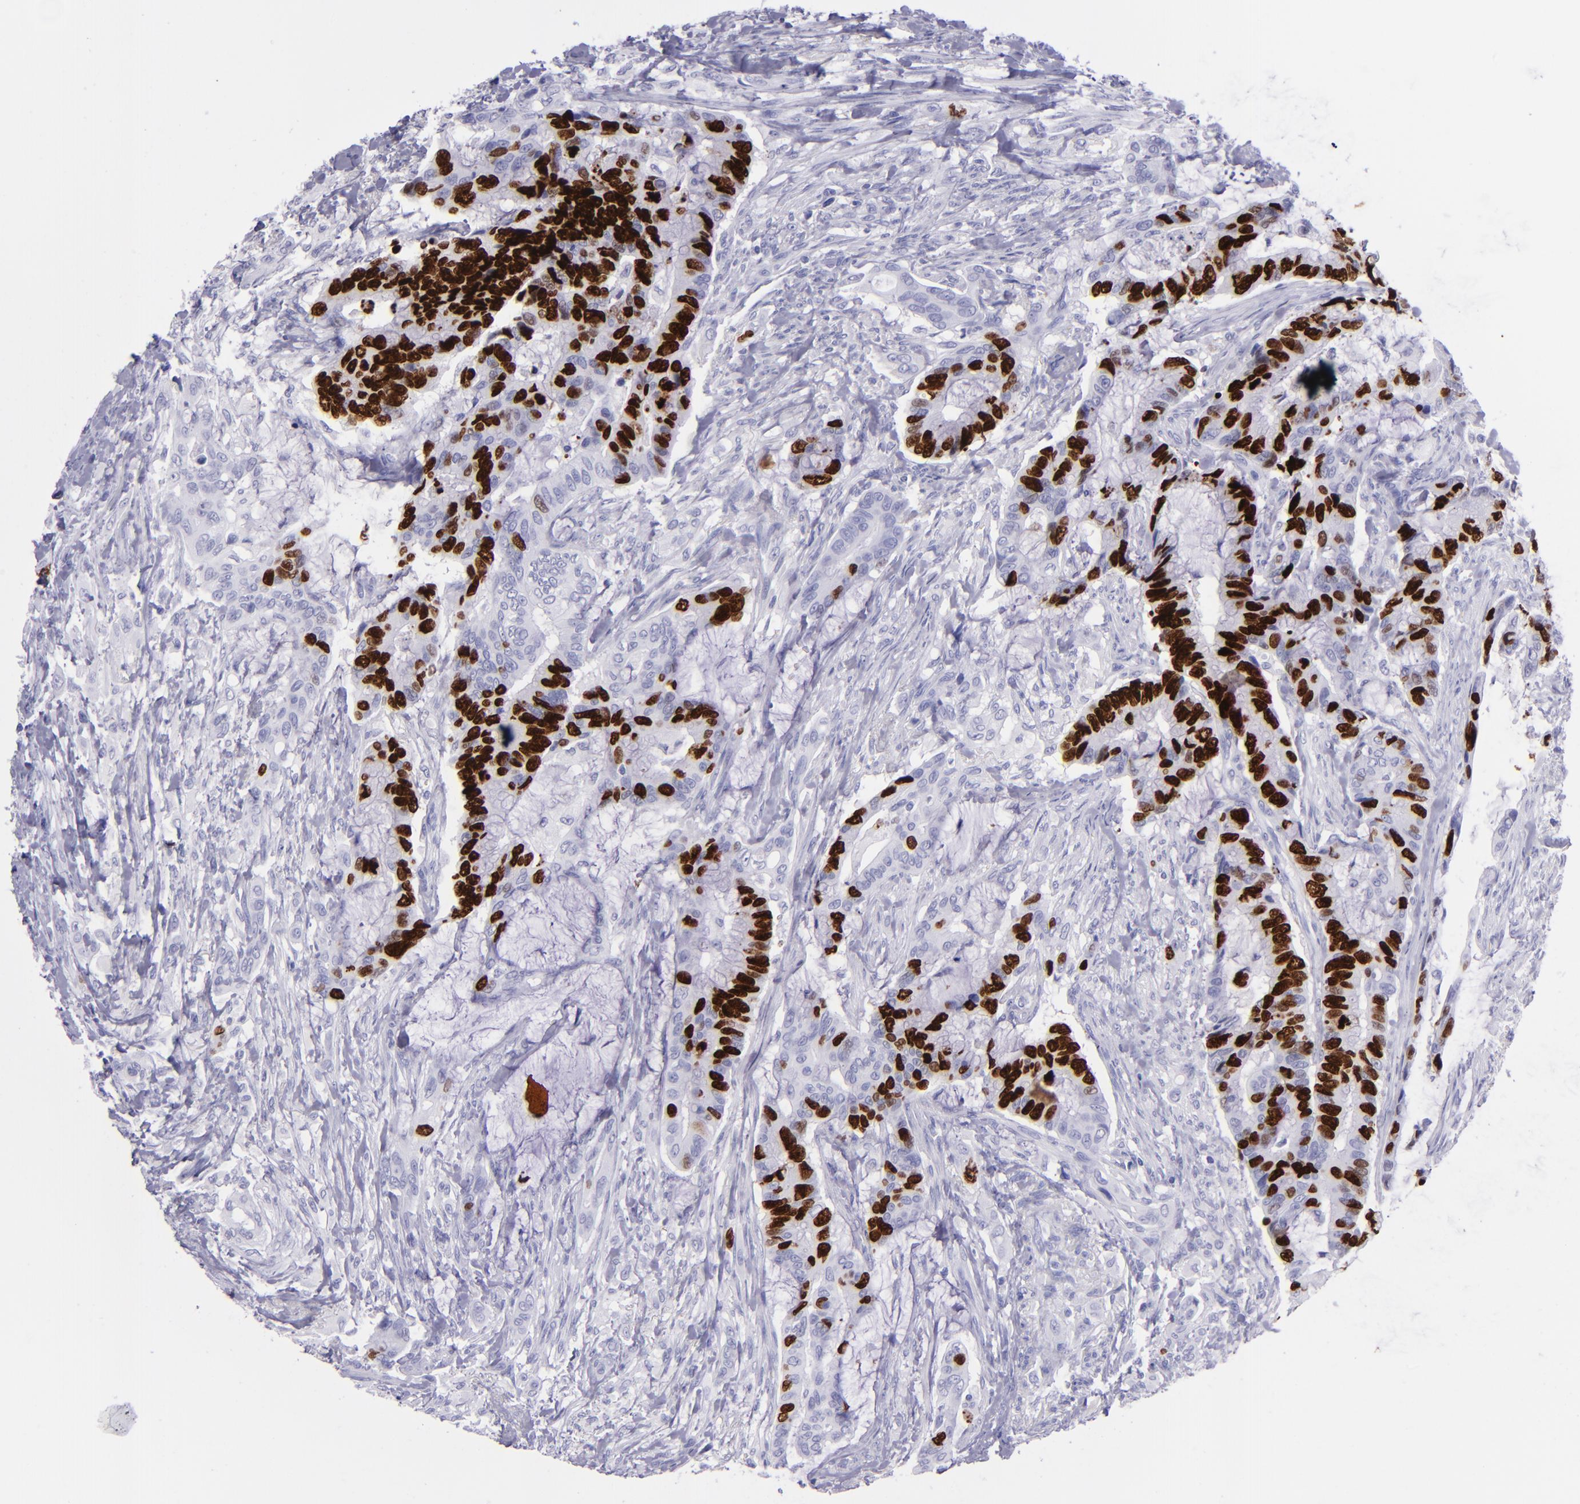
{"staining": {"intensity": "strong", "quantity": "25%-75%", "location": "nuclear"}, "tissue": "colorectal cancer", "cell_type": "Tumor cells", "image_type": "cancer", "snomed": [{"axis": "morphology", "description": "Adenocarcinoma, NOS"}, {"axis": "topography", "description": "Rectum"}], "caption": "Protein staining of colorectal adenocarcinoma tissue reveals strong nuclear expression in approximately 25%-75% of tumor cells. (DAB (3,3'-diaminobenzidine) = brown stain, brightfield microscopy at high magnification).", "gene": "TOP2A", "patient": {"sex": "female", "age": 59}}